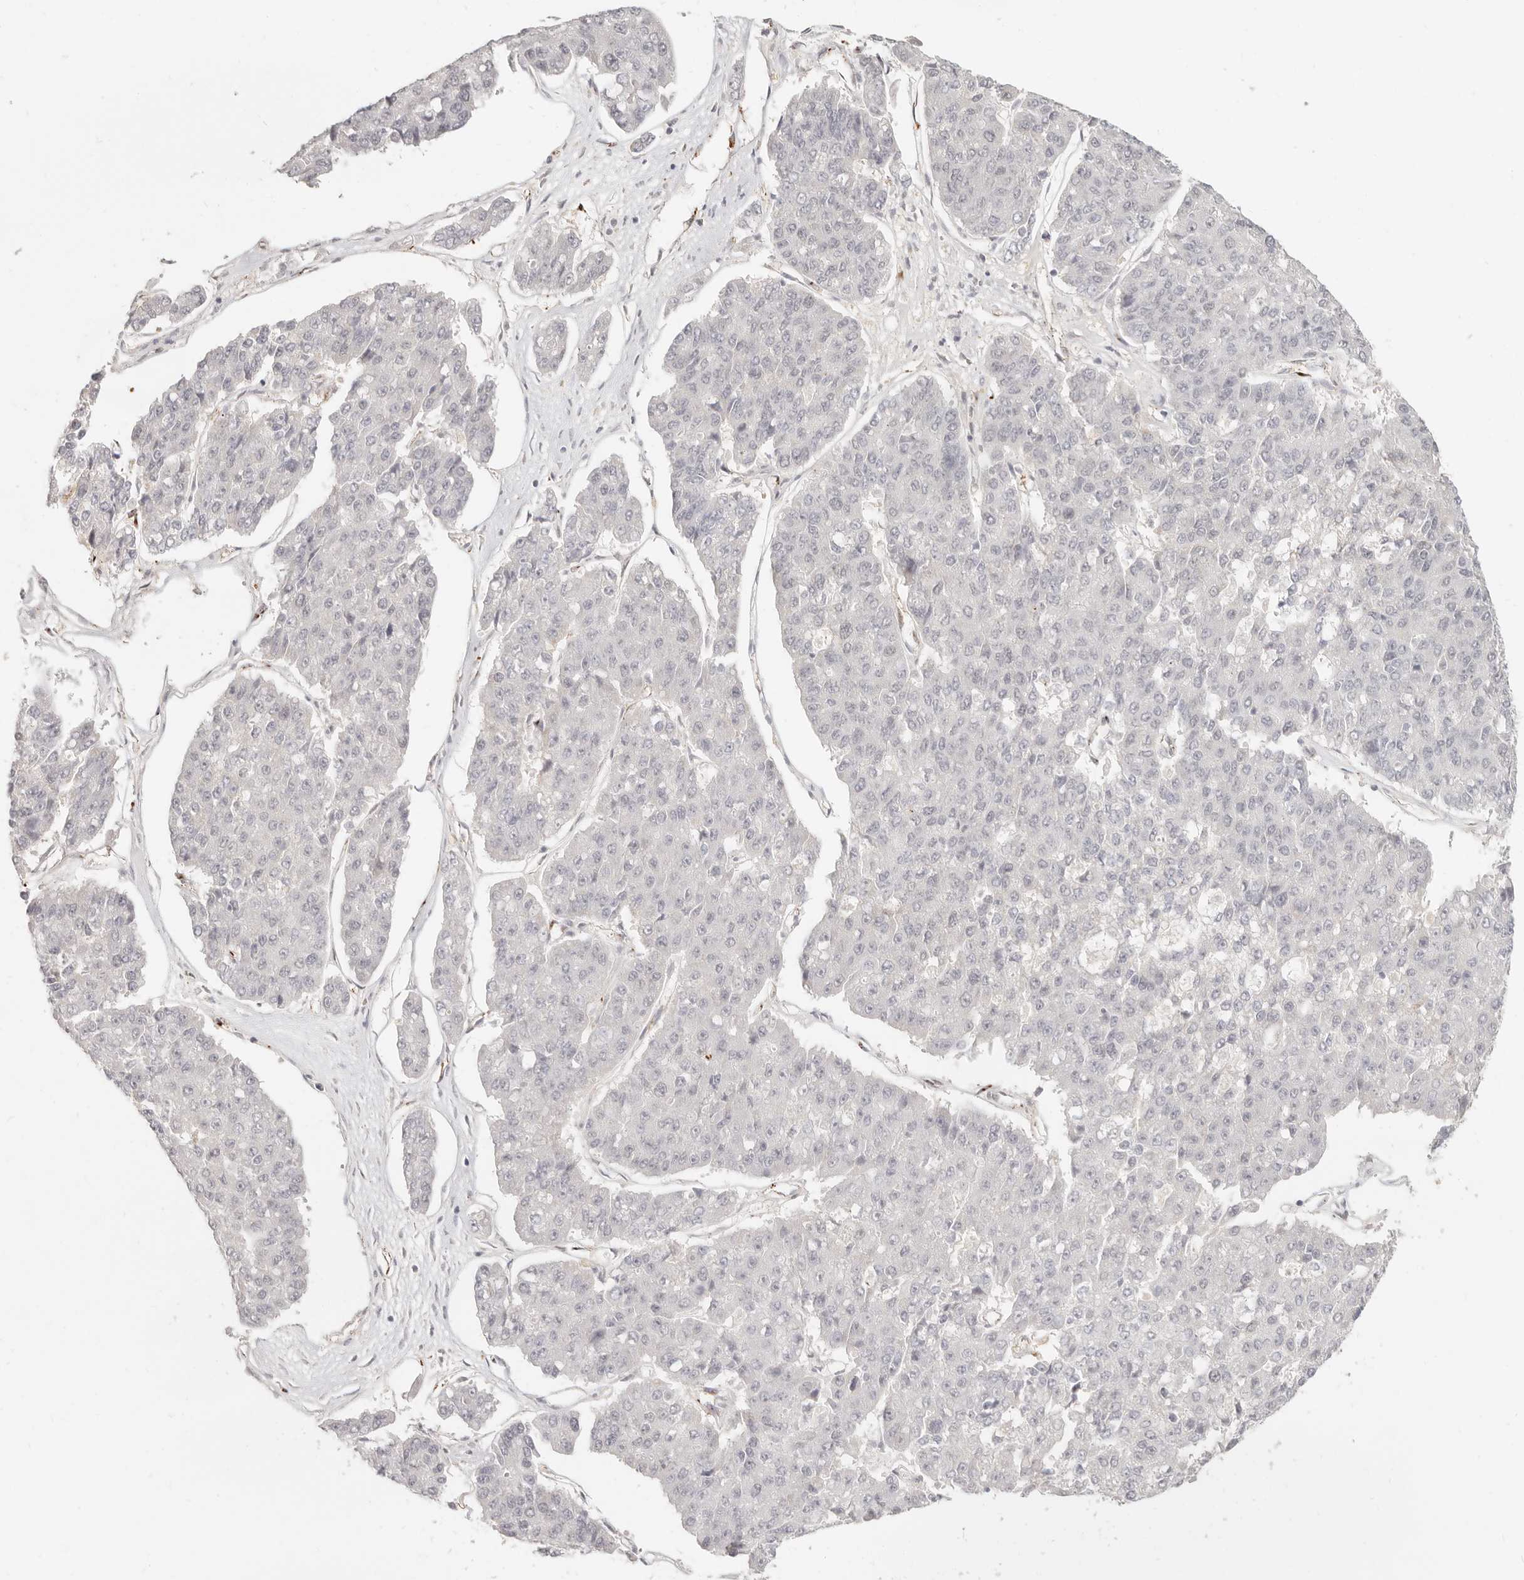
{"staining": {"intensity": "negative", "quantity": "none", "location": "none"}, "tissue": "pancreatic cancer", "cell_type": "Tumor cells", "image_type": "cancer", "snomed": [{"axis": "morphology", "description": "Adenocarcinoma, NOS"}, {"axis": "topography", "description": "Pancreas"}], "caption": "High magnification brightfield microscopy of pancreatic cancer (adenocarcinoma) stained with DAB (brown) and counterstained with hematoxylin (blue): tumor cells show no significant positivity. (Stains: DAB immunohistochemistry with hematoxylin counter stain, Microscopy: brightfield microscopy at high magnification).", "gene": "SASS6", "patient": {"sex": "male", "age": 50}}